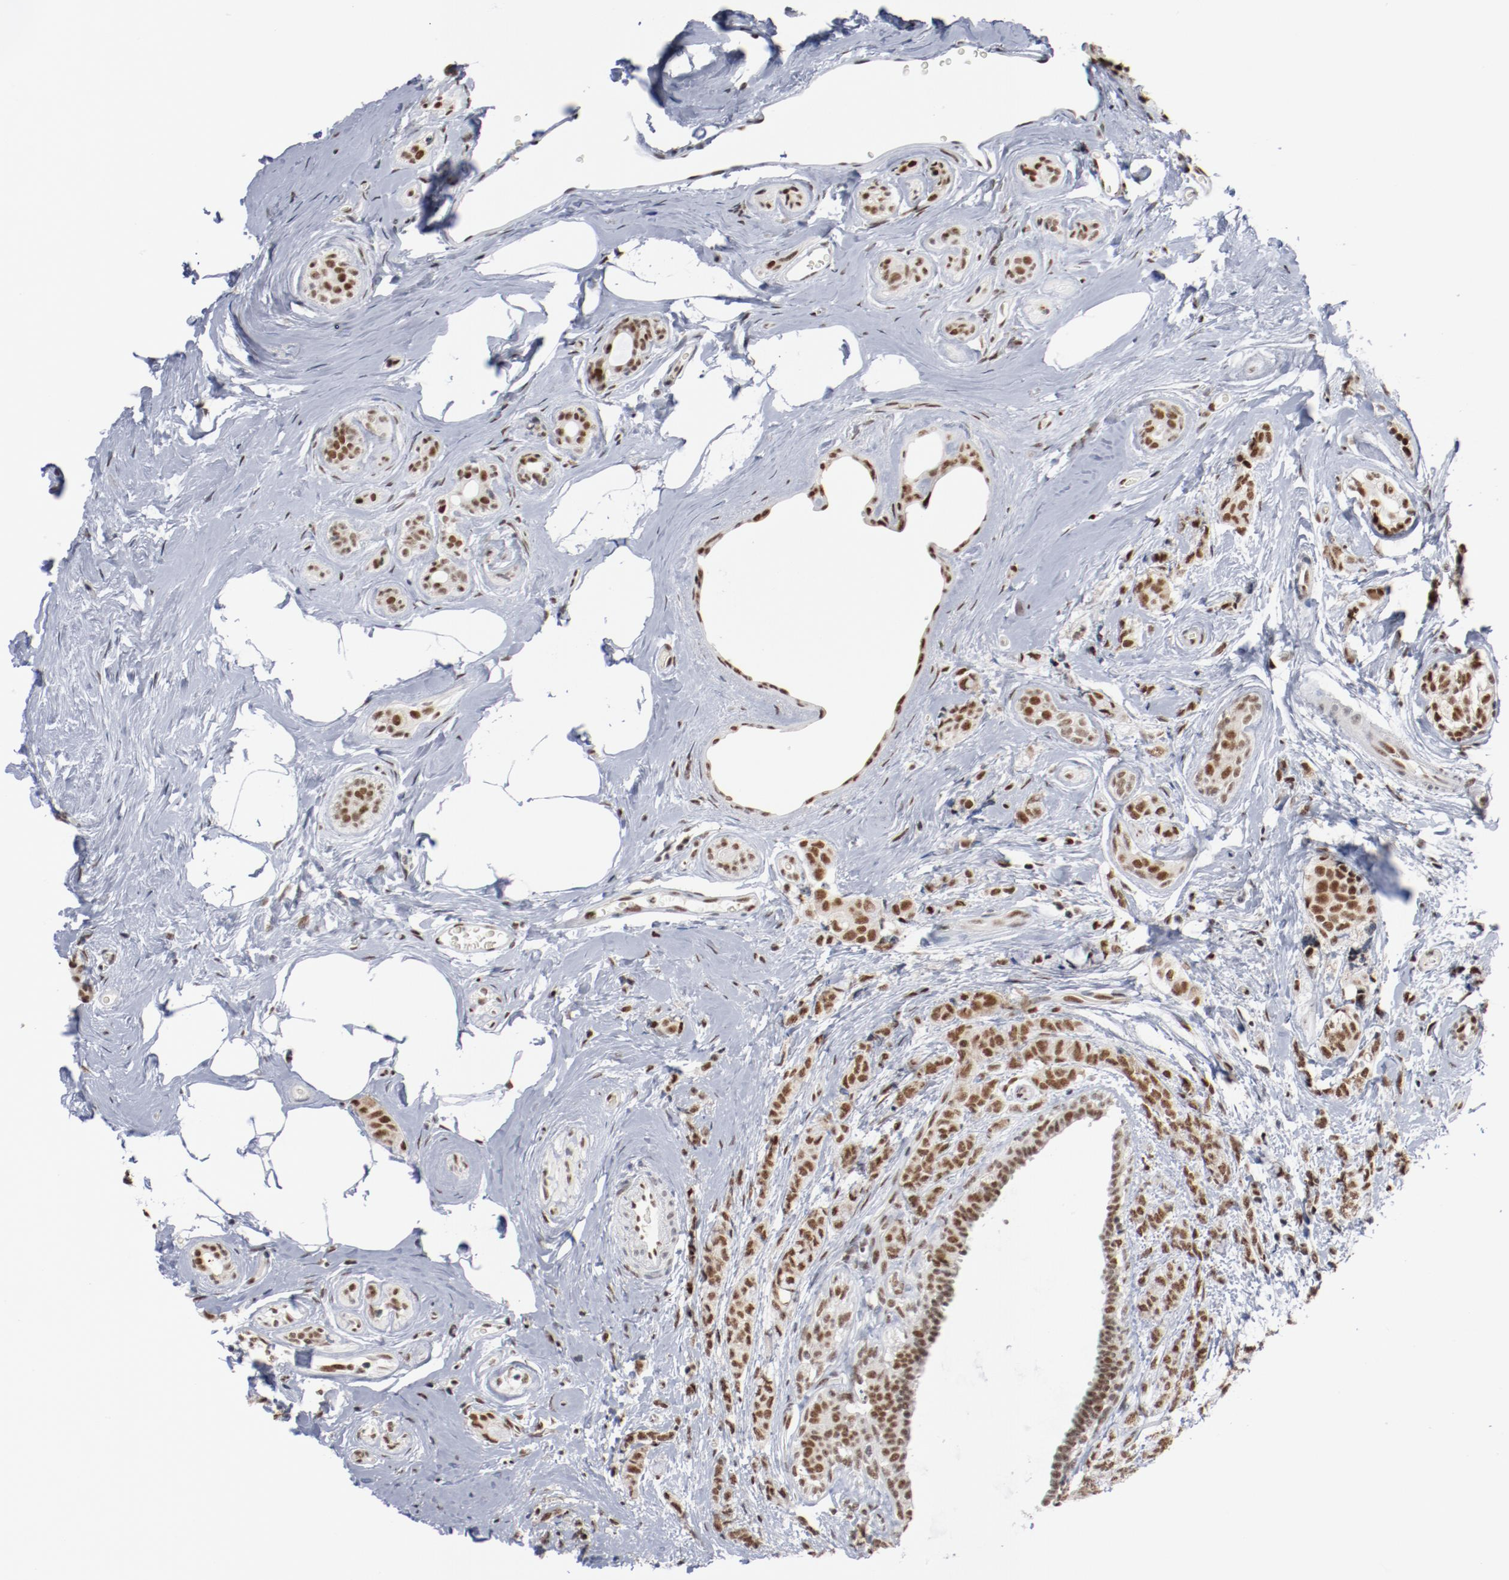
{"staining": {"intensity": "strong", "quantity": ">75%", "location": "nuclear"}, "tissue": "breast cancer", "cell_type": "Tumor cells", "image_type": "cancer", "snomed": [{"axis": "morphology", "description": "Lobular carcinoma"}, {"axis": "topography", "description": "Breast"}], "caption": "Approximately >75% of tumor cells in human breast lobular carcinoma show strong nuclear protein expression as visualized by brown immunohistochemical staining.", "gene": "BUB3", "patient": {"sex": "female", "age": 60}}